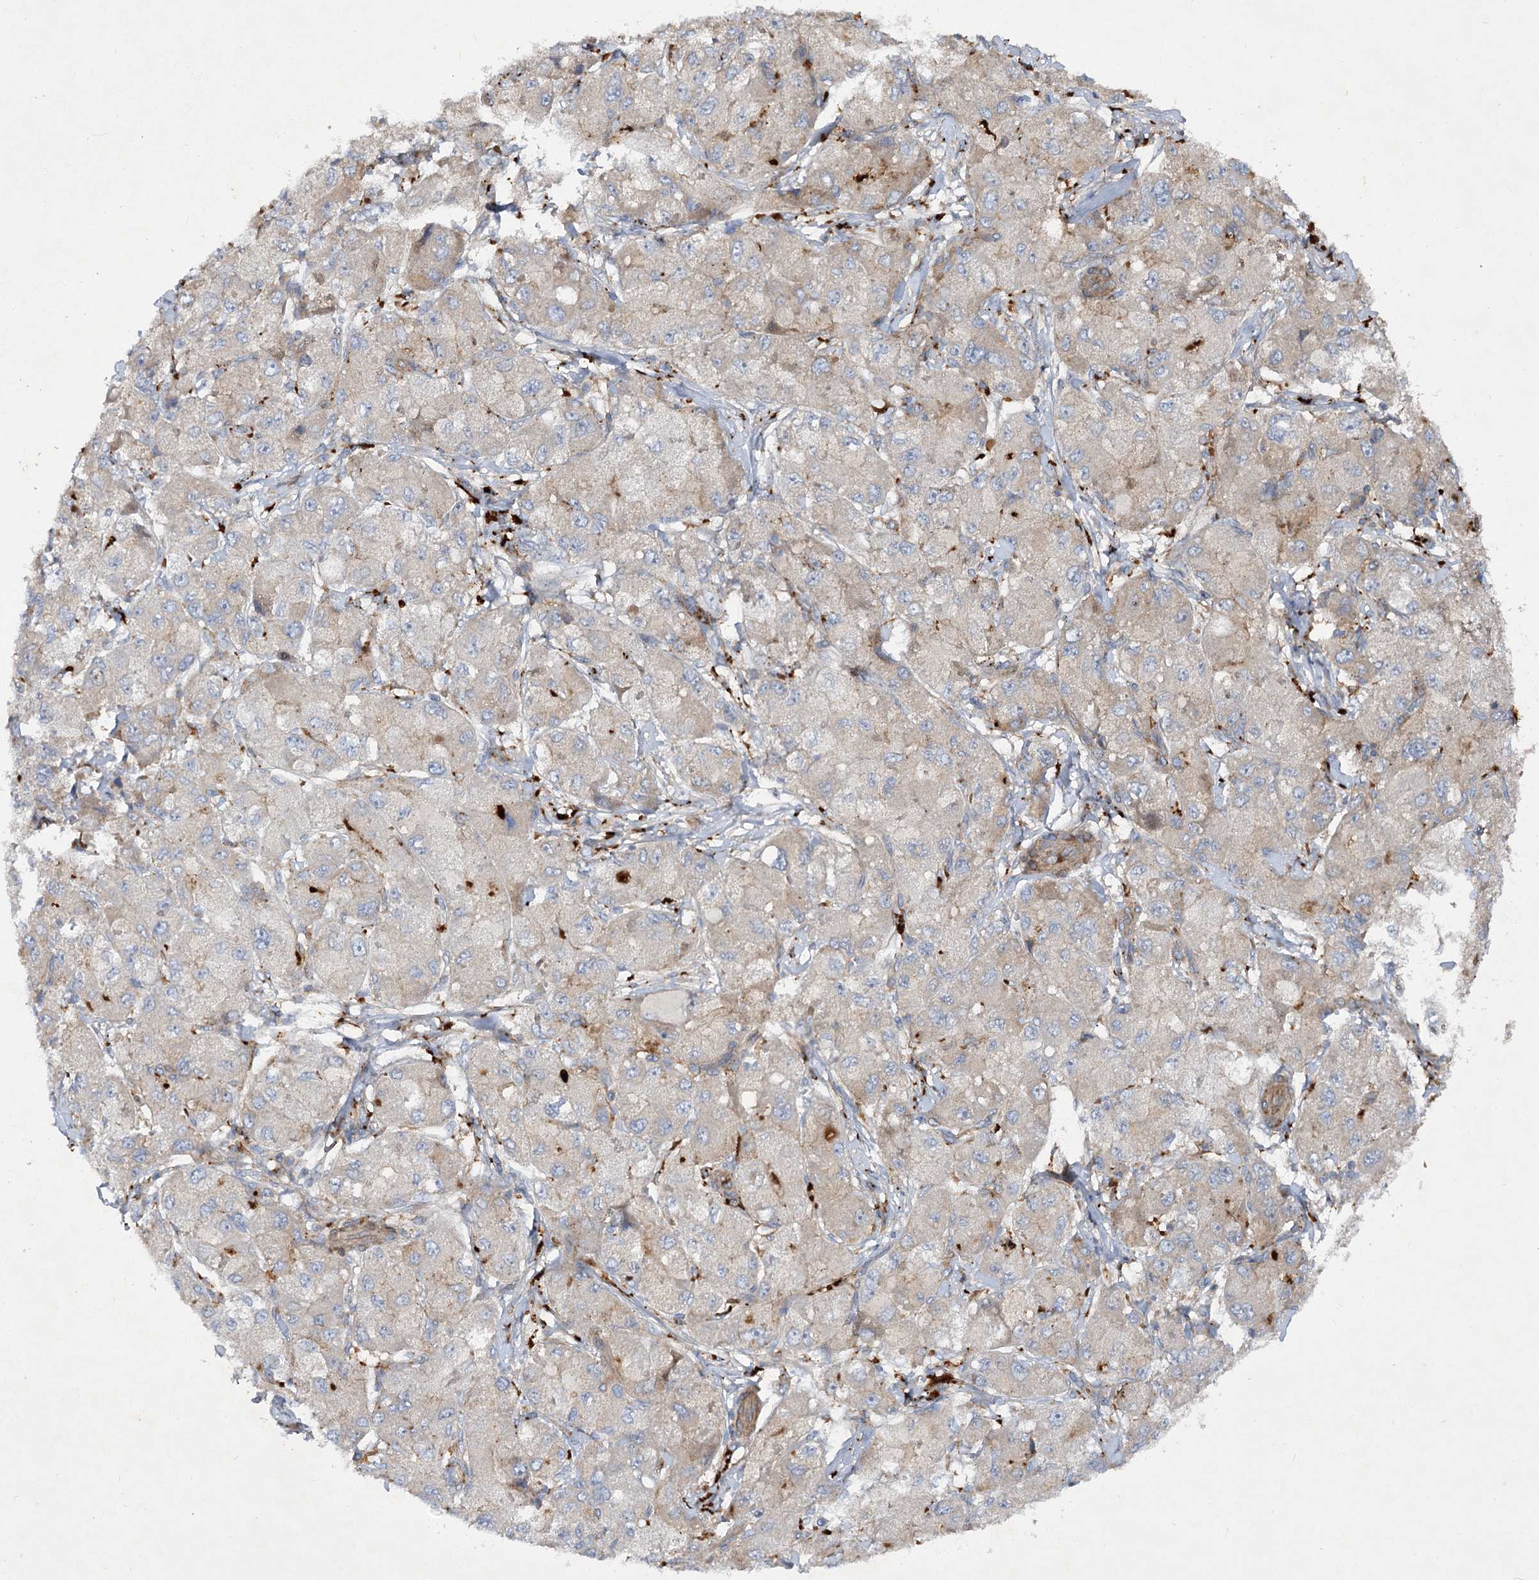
{"staining": {"intensity": "weak", "quantity": "25%-75%", "location": "cytoplasmic/membranous"}, "tissue": "liver cancer", "cell_type": "Tumor cells", "image_type": "cancer", "snomed": [{"axis": "morphology", "description": "Carcinoma, Hepatocellular, NOS"}, {"axis": "topography", "description": "Liver"}], "caption": "Immunohistochemistry photomicrograph of liver hepatocellular carcinoma stained for a protein (brown), which demonstrates low levels of weak cytoplasmic/membranous positivity in about 25%-75% of tumor cells.", "gene": "KIAA0825", "patient": {"sex": "male", "age": 80}}